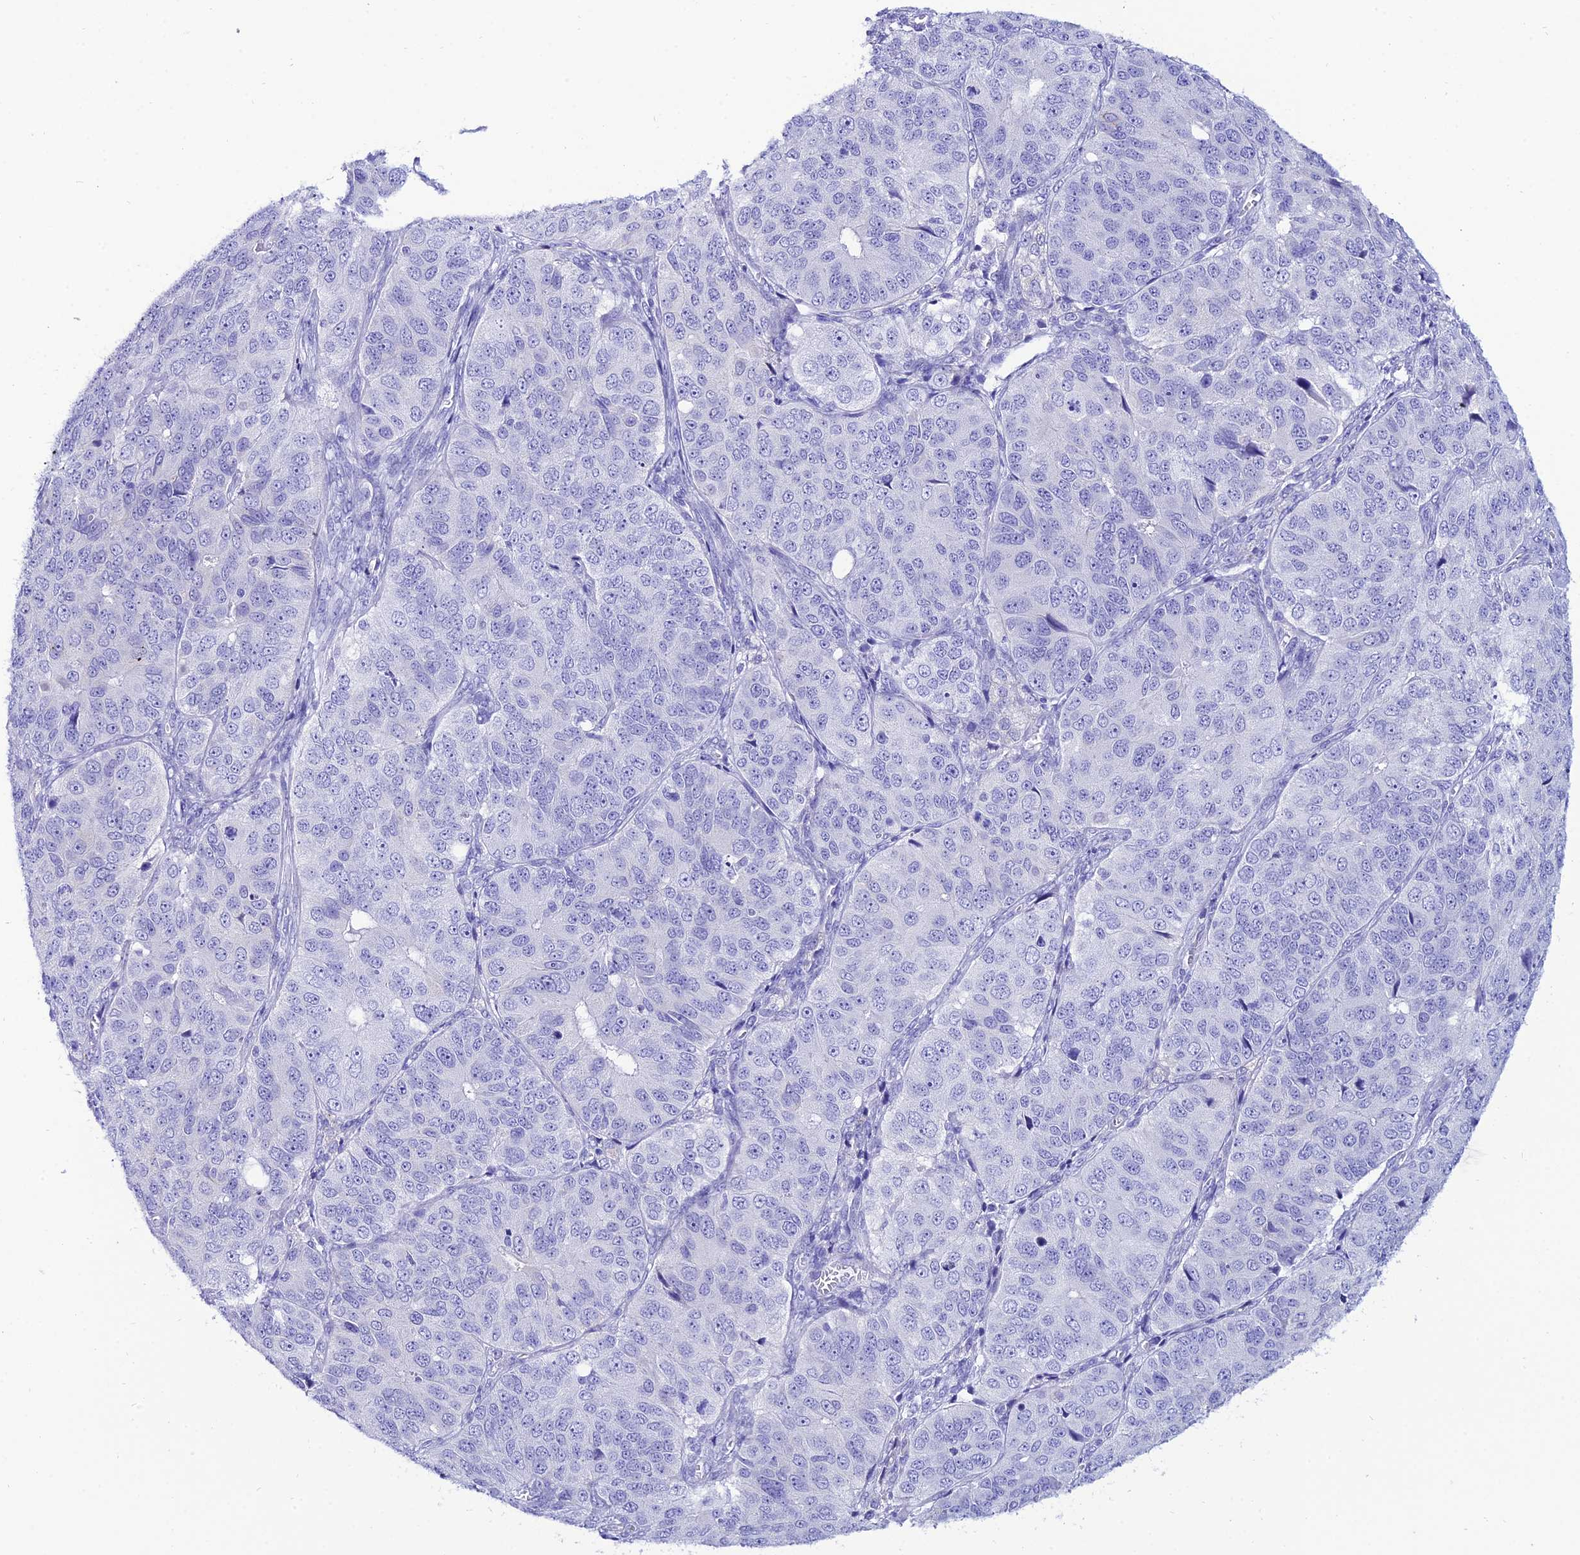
{"staining": {"intensity": "negative", "quantity": "none", "location": "none"}, "tissue": "ovarian cancer", "cell_type": "Tumor cells", "image_type": "cancer", "snomed": [{"axis": "morphology", "description": "Carcinoma, endometroid"}, {"axis": "topography", "description": "Ovary"}], "caption": "IHC of human ovarian cancer (endometroid carcinoma) reveals no expression in tumor cells.", "gene": "OR4D5", "patient": {"sex": "female", "age": 51}}